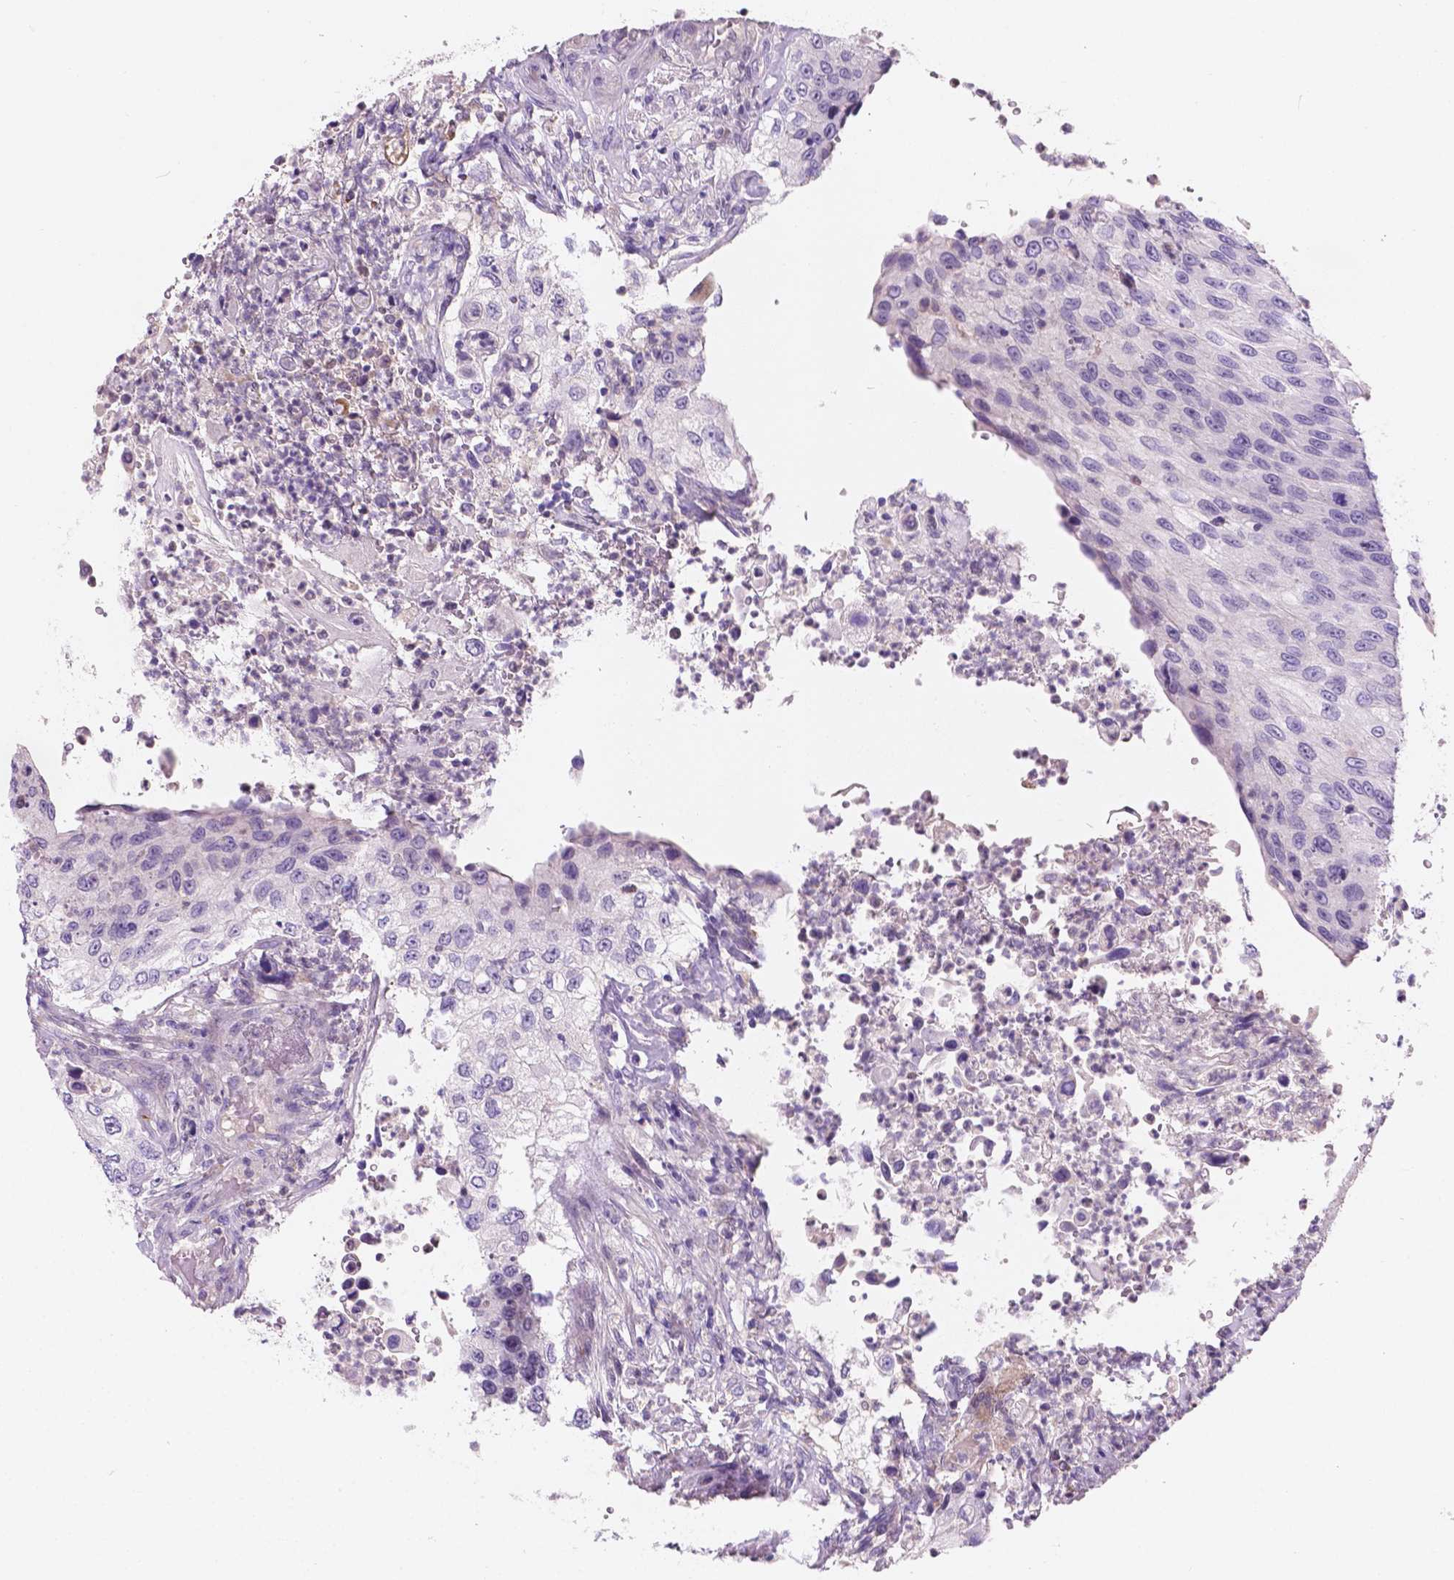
{"staining": {"intensity": "negative", "quantity": "none", "location": "none"}, "tissue": "urothelial cancer", "cell_type": "Tumor cells", "image_type": "cancer", "snomed": [{"axis": "morphology", "description": "Urothelial carcinoma, High grade"}, {"axis": "topography", "description": "Urinary bladder"}], "caption": "IHC of urothelial cancer reveals no expression in tumor cells. (Stains: DAB immunohistochemistry (IHC) with hematoxylin counter stain, Microscopy: brightfield microscopy at high magnification).", "gene": "IREB2", "patient": {"sex": "female", "age": 60}}